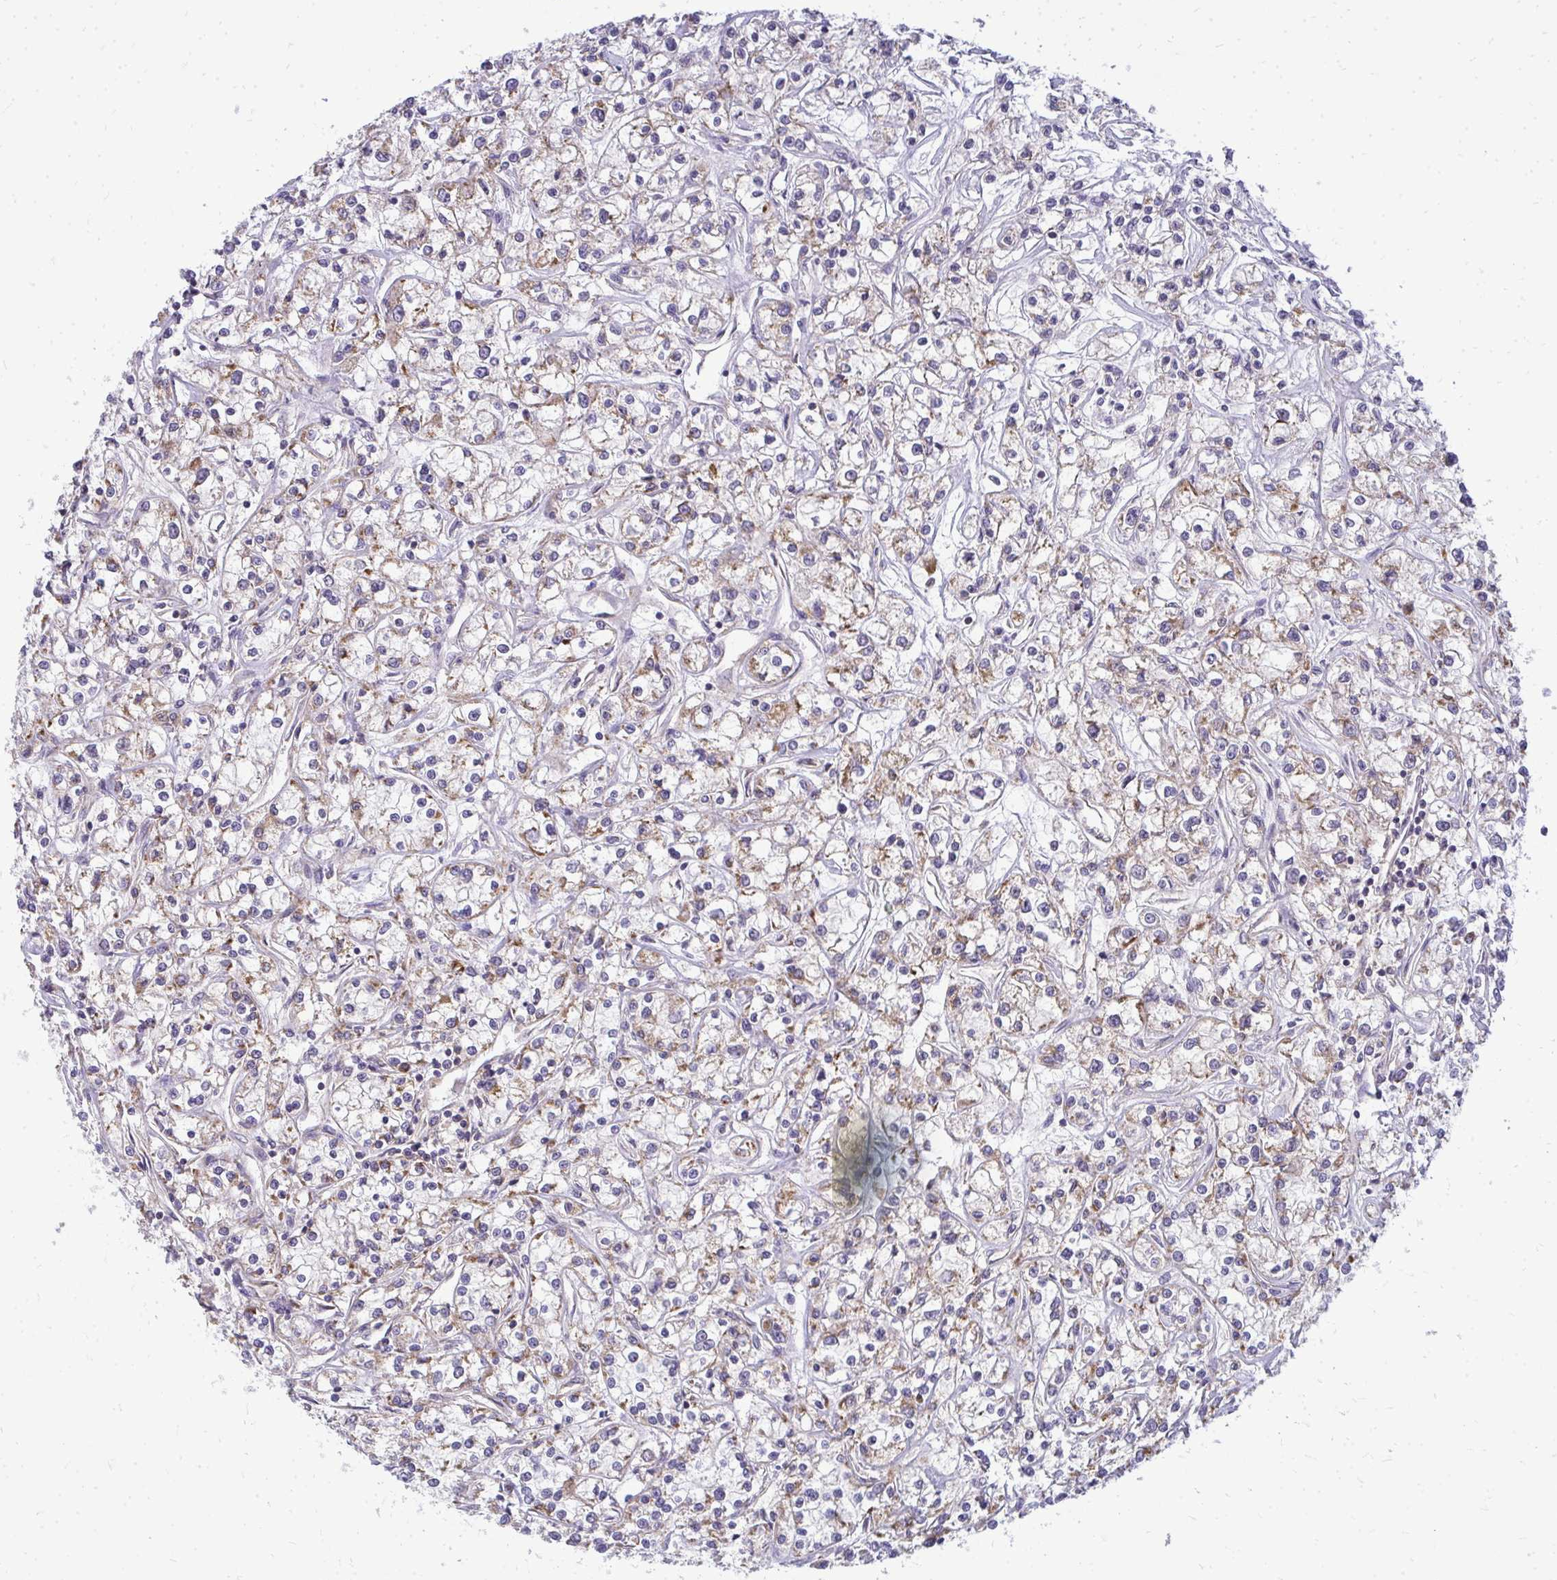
{"staining": {"intensity": "weak", "quantity": "25%-75%", "location": "cytoplasmic/membranous"}, "tissue": "renal cancer", "cell_type": "Tumor cells", "image_type": "cancer", "snomed": [{"axis": "morphology", "description": "Adenocarcinoma, NOS"}, {"axis": "topography", "description": "Kidney"}], "caption": "Renal cancer (adenocarcinoma) stained for a protein displays weak cytoplasmic/membranous positivity in tumor cells. (IHC, brightfield microscopy, high magnification).", "gene": "RPLP2", "patient": {"sex": "female", "age": 59}}